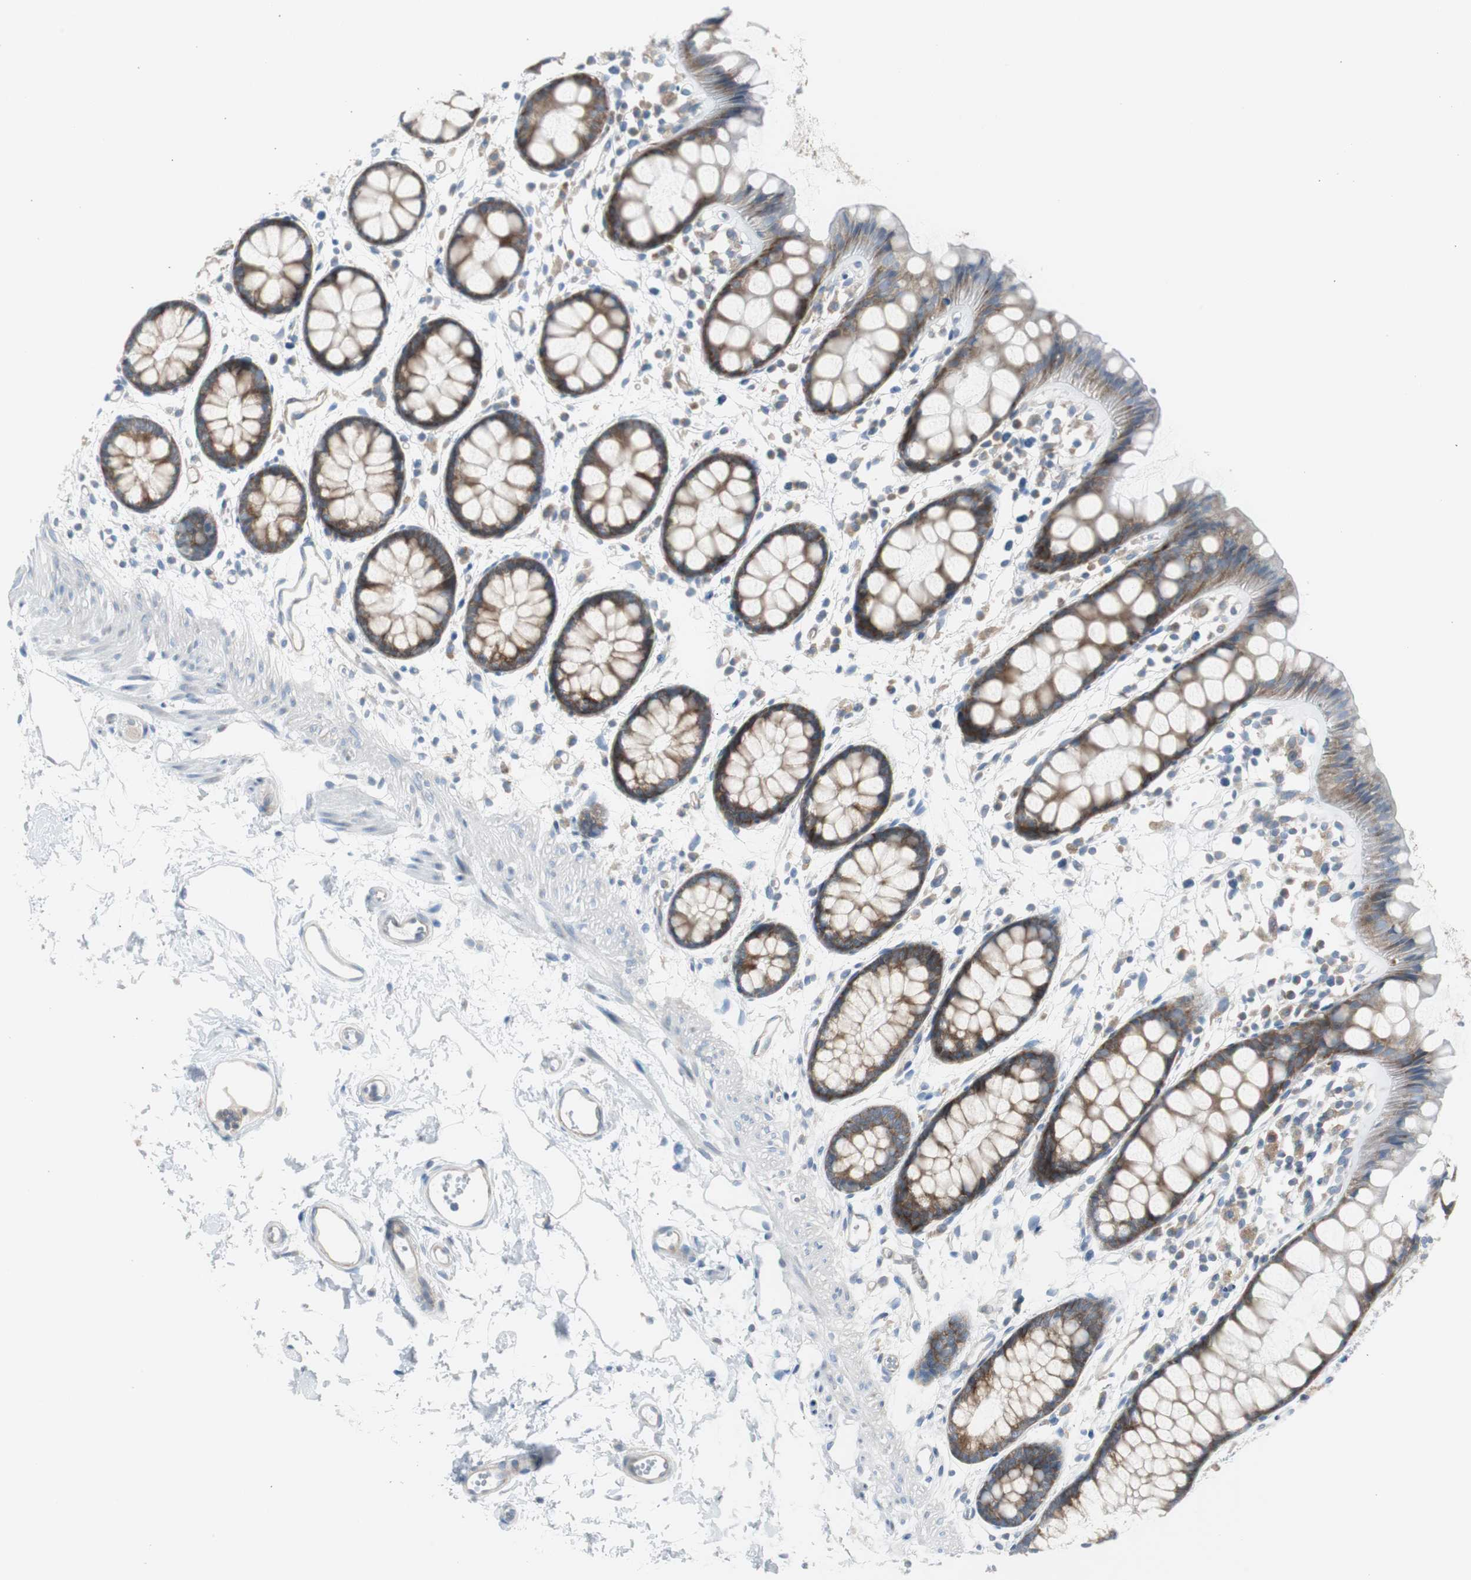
{"staining": {"intensity": "strong", "quantity": ">75%", "location": "cytoplasmic/membranous"}, "tissue": "rectum", "cell_type": "Glandular cells", "image_type": "normal", "snomed": [{"axis": "morphology", "description": "Normal tissue, NOS"}, {"axis": "topography", "description": "Rectum"}], "caption": "A brown stain highlights strong cytoplasmic/membranous staining of a protein in glandular cells of unremarkable rectum. Nuclei are stained in blue.", "gene": "RPS12", "patient": {"sex": "female", "age": 66}}